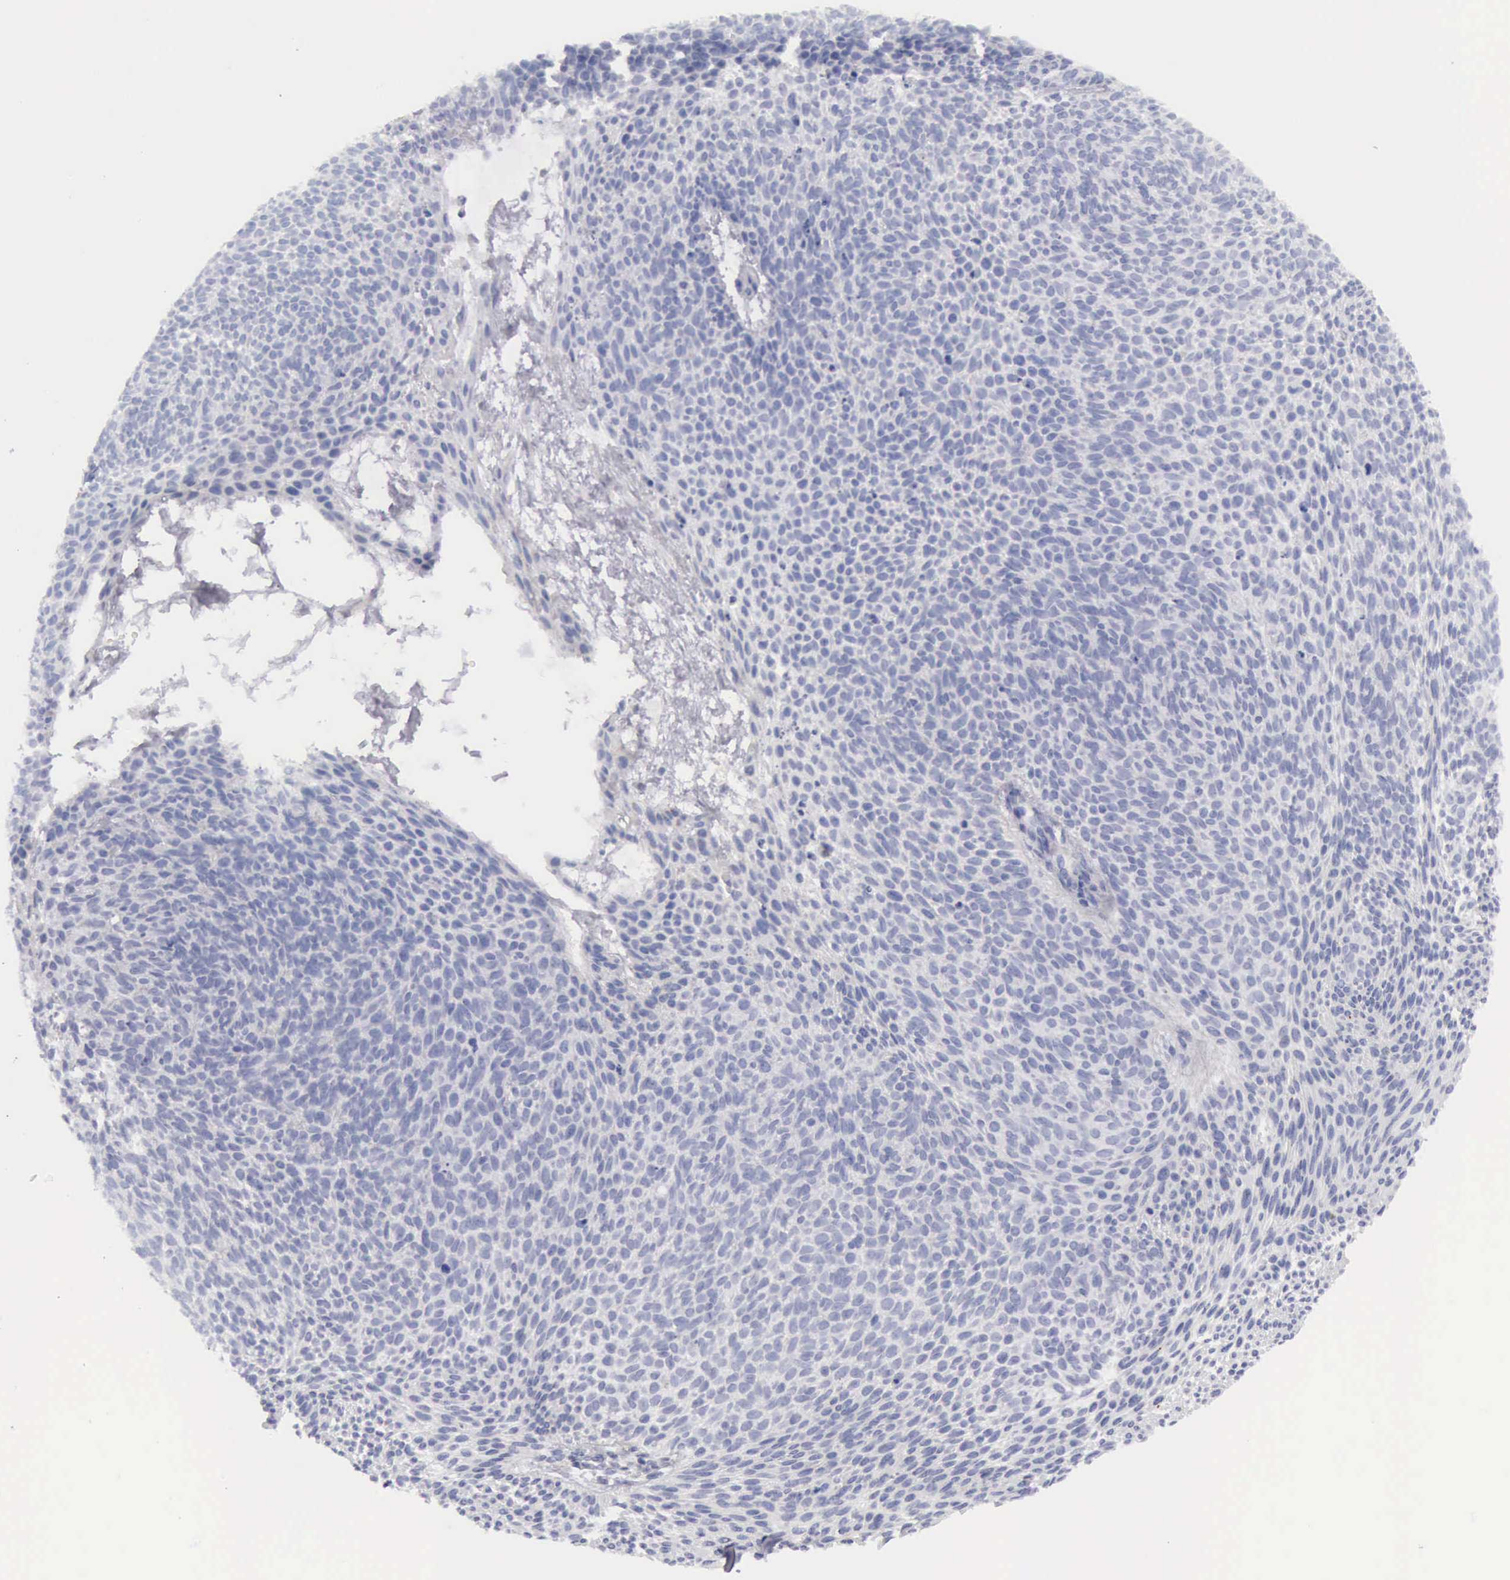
{"staining": {"intensity": "negative", "quantity": "none", "location": "none"}, "tissue": "skin cancer", "cell_type": "Tumor cells", "image_type": "cancer", "snomed": [{"axis": "morphology", "description": "Basal cell carcinoma"}, {"axis": "topography", "description": "Skin"}], "caption": "Immunohistochemistry (IHC) photomicrograph of neoplastic tissue: skin cancer stained with DAB reveals no significant protein staining in tumor cells.", "gene": "CTSS", "patient": {"sex": "male", "age": 84}}